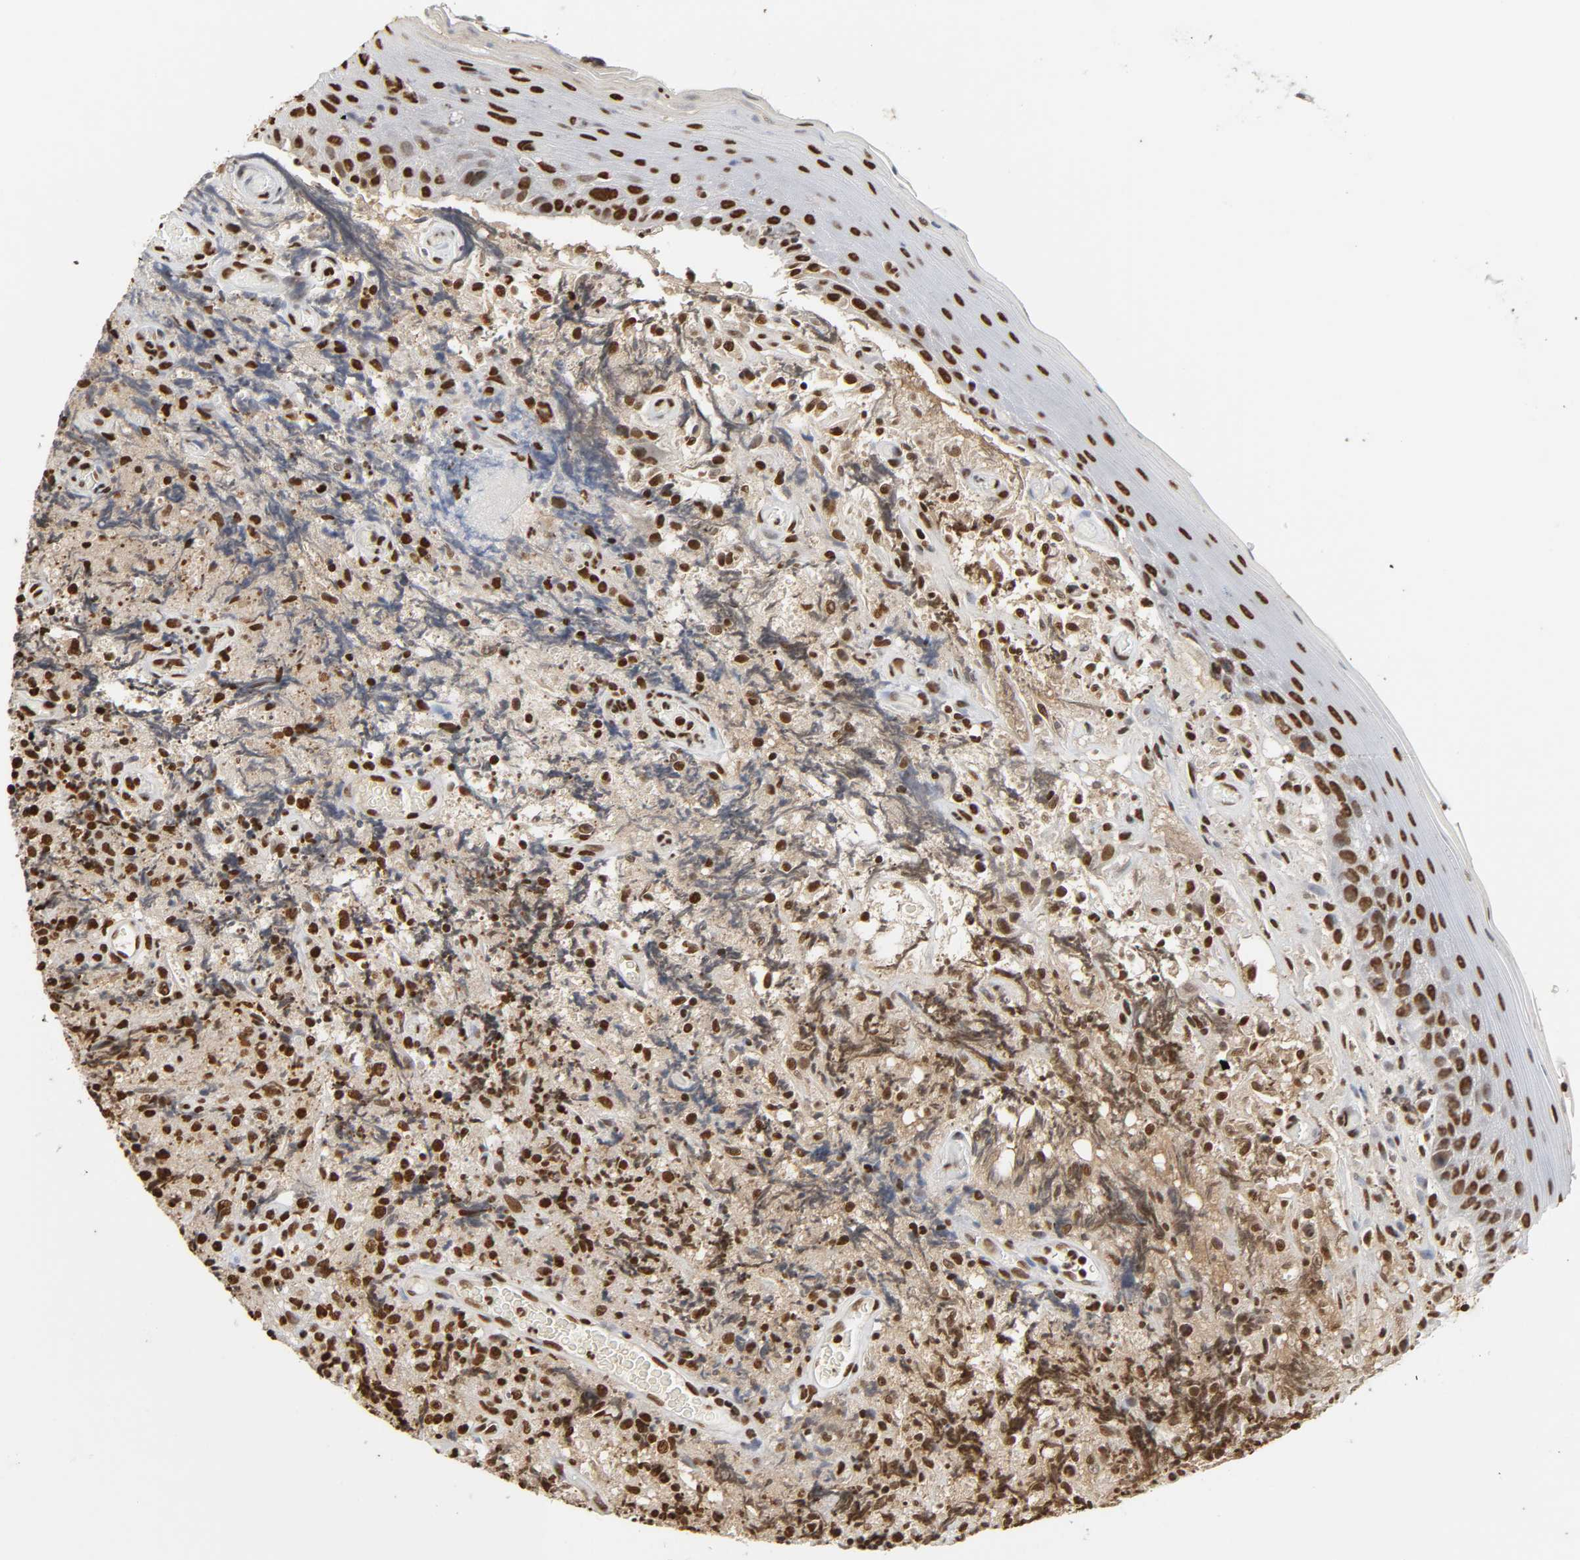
{"staining": {"intensity": "strong", "quantity": ">75%", "location": "nuclear"}, "tissue": "lymphoma", "cell_type": "Tumor cells", "image_type": "cancer", "snomed": [{"axis": "morphology", "description": "Malignant lymphoma, non-Hodgkin's type, High grade"}, {"axis": "topography", "description": "Tonsil"}], "caption": "Immunohistochemistry (IHC) micrograph of neoplastic tissue: lymphoma stained using immunohistochemistry (IHC) shows high levels of strong protein expression localized specifically in the nuclear of tumor cells, appearing as a nuclear brown color.", "gene": "HNRNPC", "patient": {"sex": "female", "age": 36}}